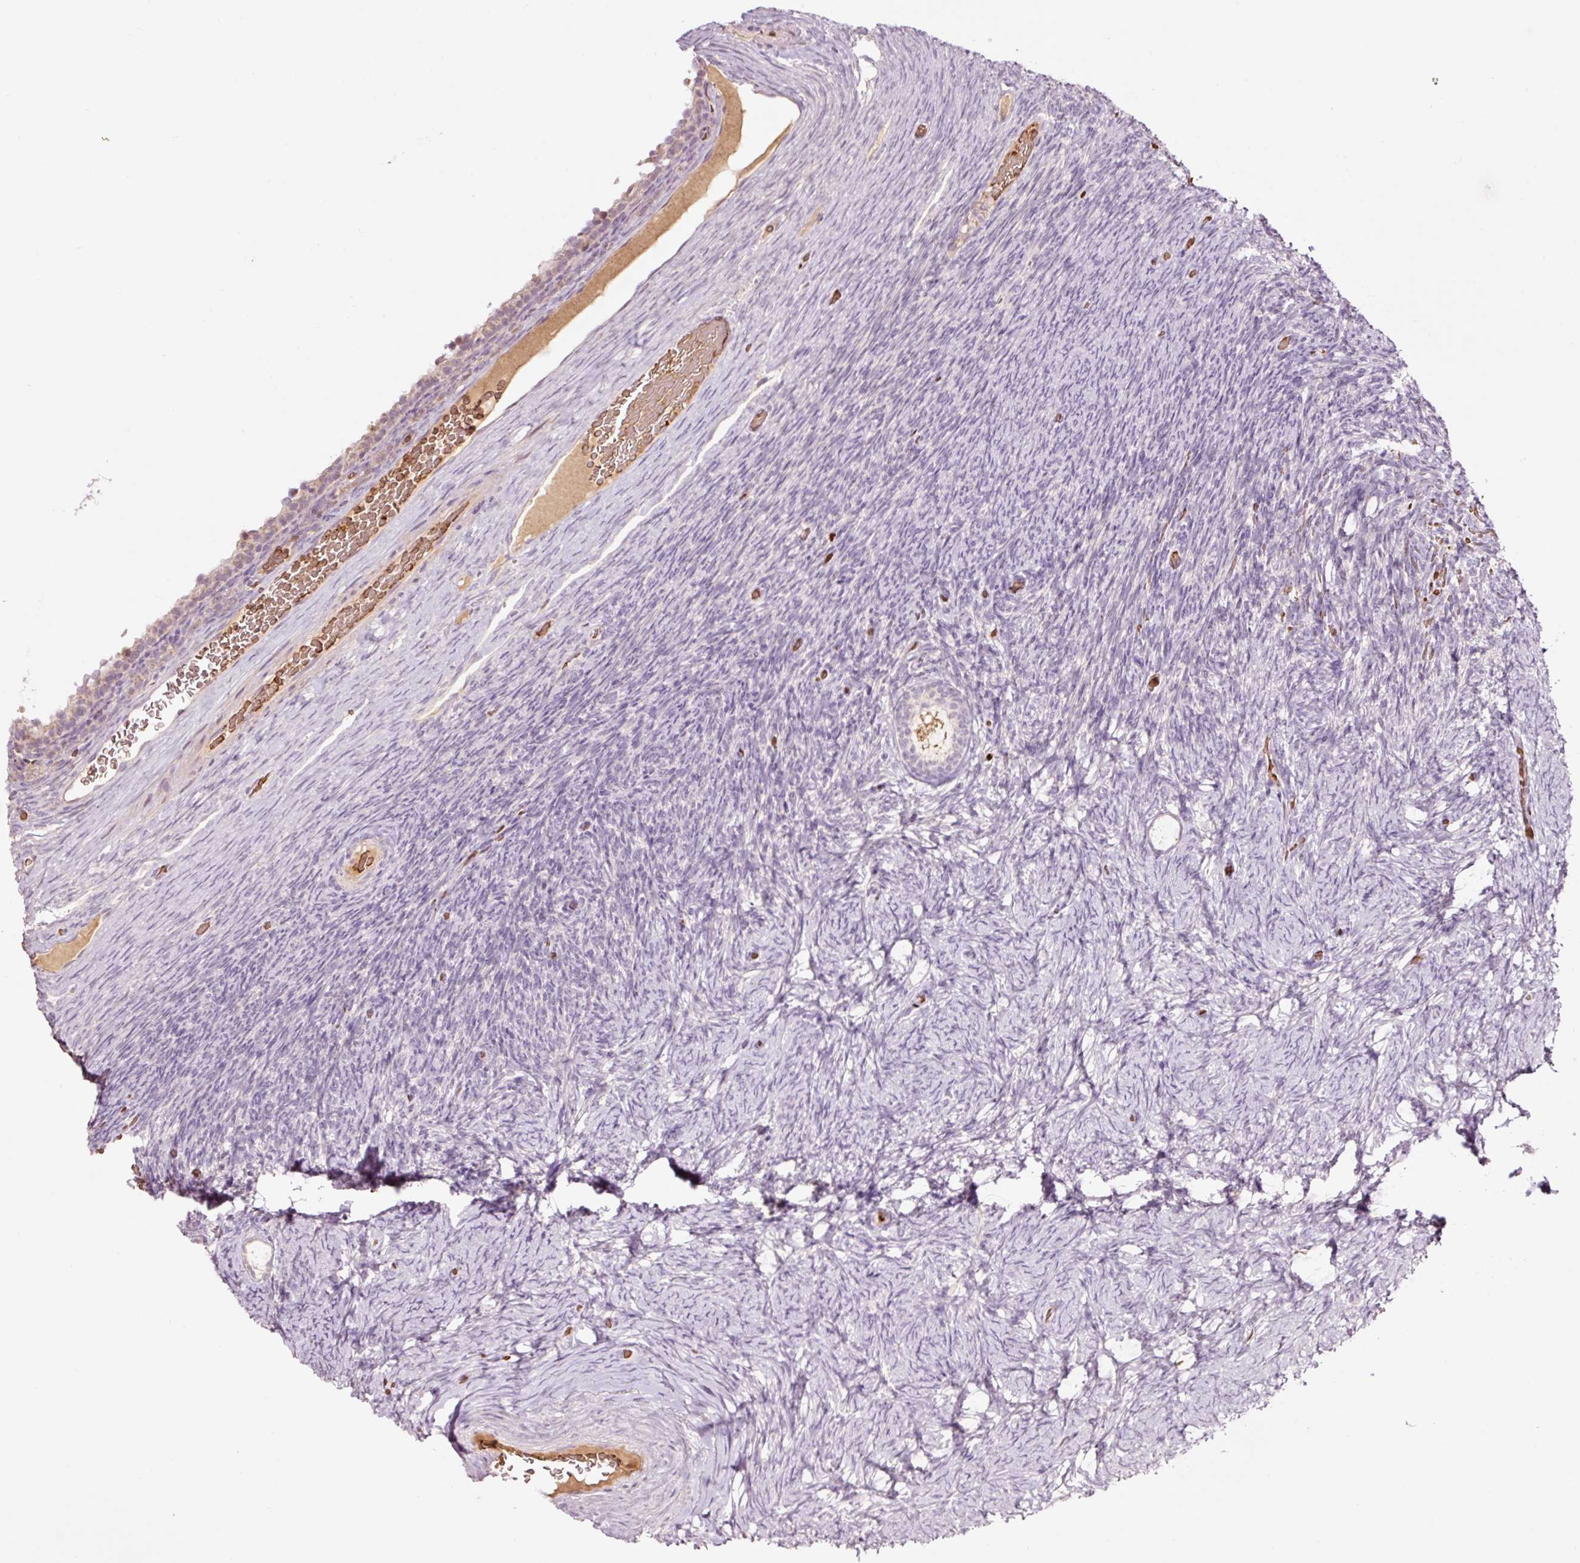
{"staining": {"intensity": "weak", "quantity": "<25%", "location": "cytoplasmic/membranous"}, "tissue": "ovary", "cell_type": "Ovarian stroma cells", "image_type": "normal", "snomed": [{"axis": "morphology", "description": "Normal tissue, NOS"}, {"axis": "topography", "description": "Ovary"}], "caption": "Ovary was stained to show a protein in brown. There is no significant expression in ovarian stroma cells. (DAB immunohistochemistry, high magnification).", "gene": "LDHAL6B", "patient": {"sex": "female", "age": 34}}